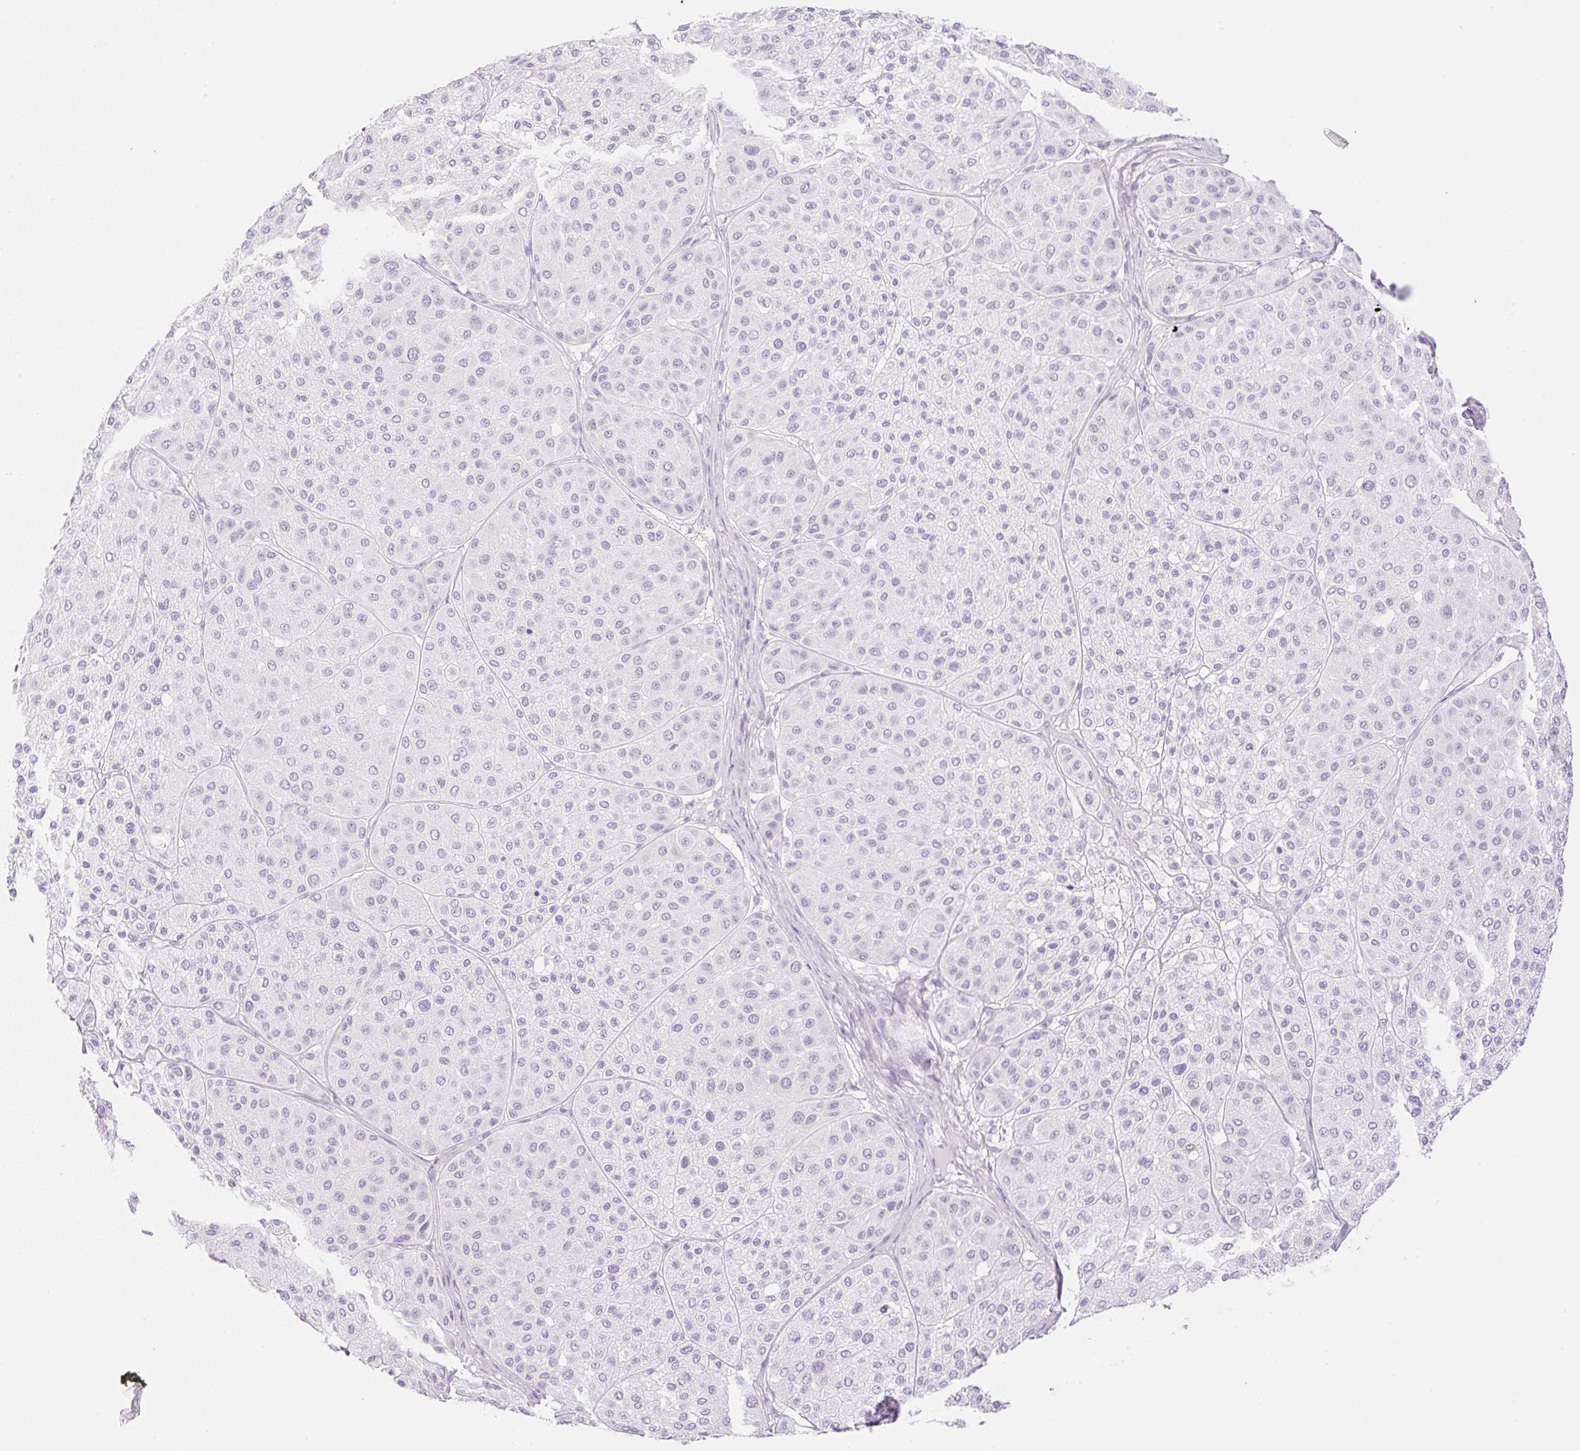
{"staining": {"intensity": "negative", "quantity": "none", "location": "none"}, "tissue": "melanoma", "cell_type": "Tumor cells", "image_type": "cancer", "snomed": [{"axis": "morphology", "description": "Malignant melanoma, Metastatic site"}, {"axis": "topography", "description": "Smooth muscle"}], "caption": "Tumor cells are negative for brown protein staining in melanoma.", "gene": "SPRR4", "patient": {"sex": "male", "age": 41}}